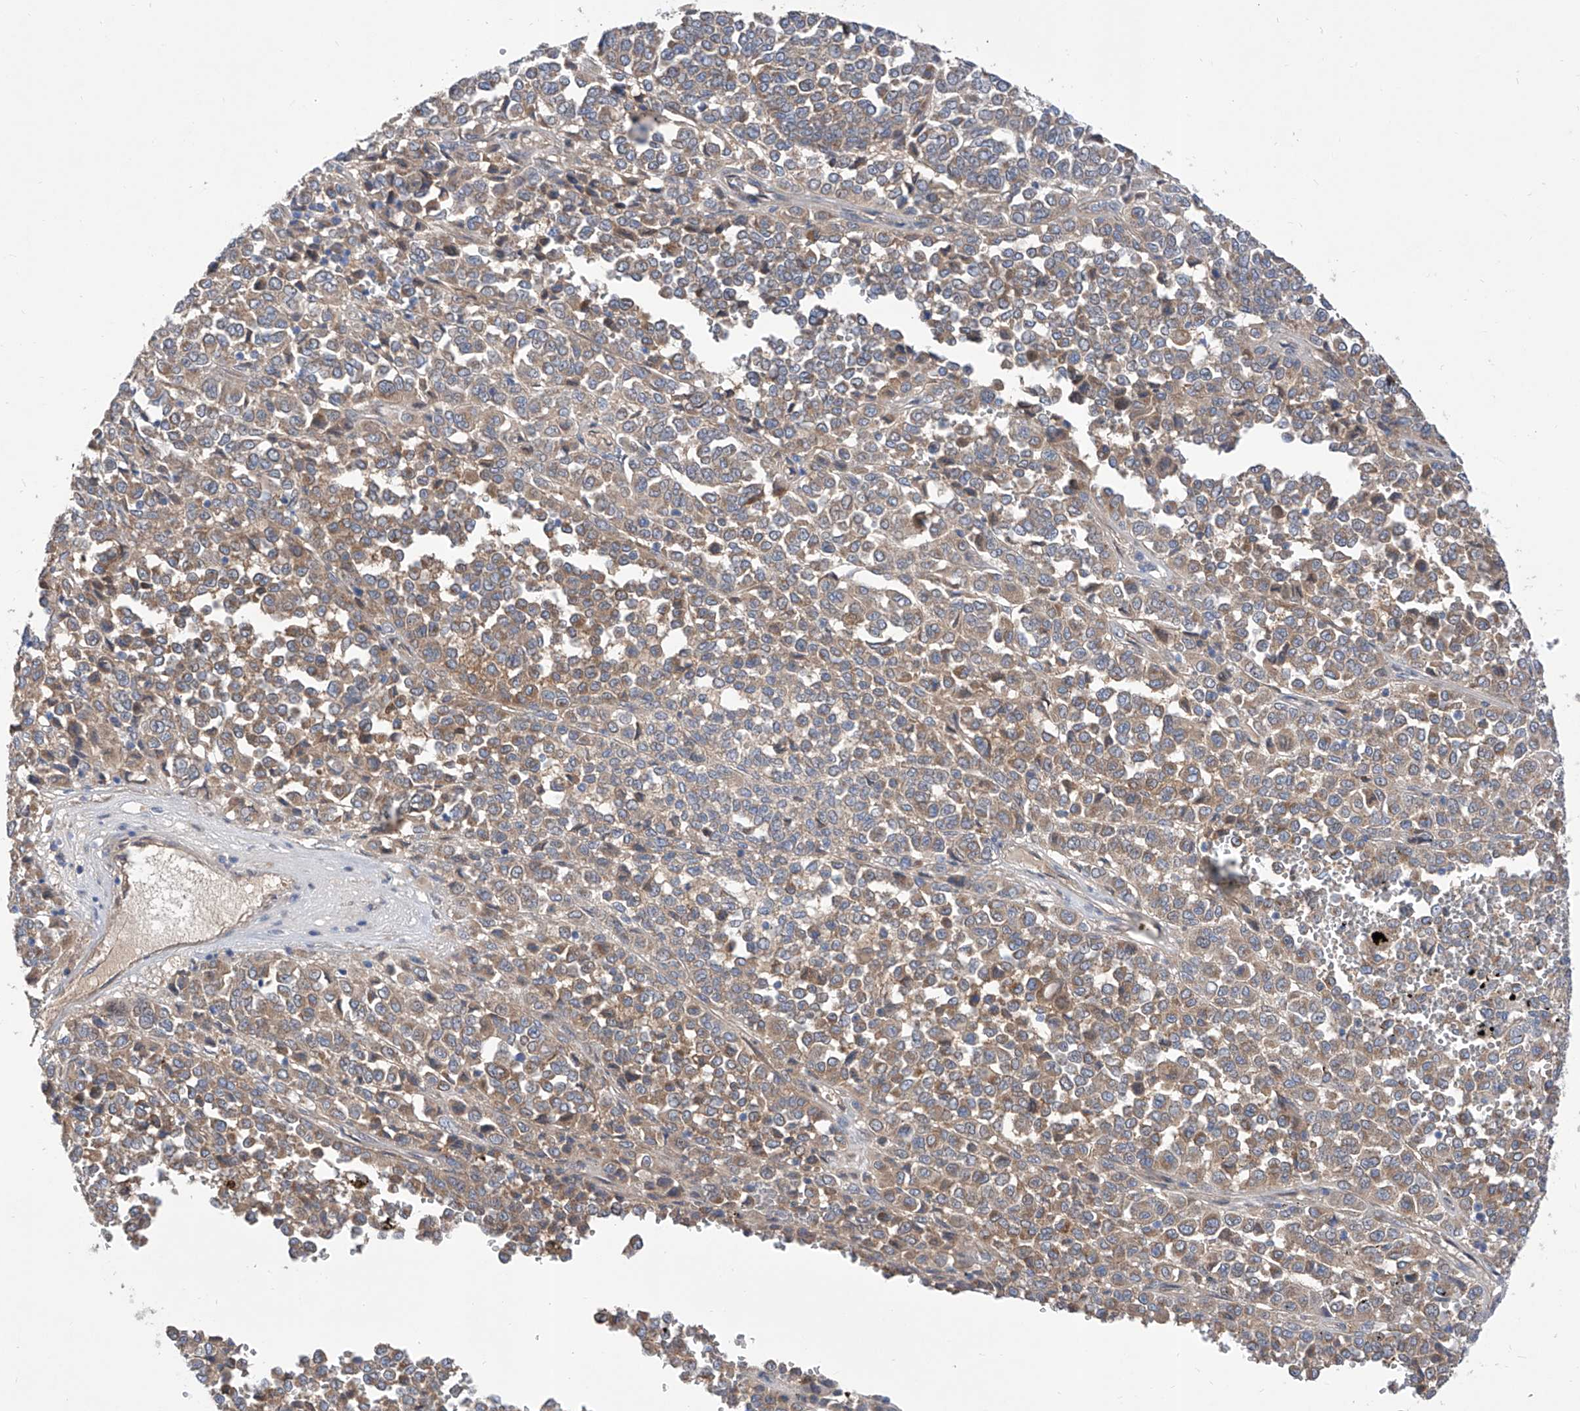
{"staining": {"intensity": "moderate", "quantity": ">75%", "location": "cytoplasmic/membranous"}, "tissue": "melanoma", "cell_type": "Tumor cells", "image_type": "cancer", "snomed": [{"axis": "morphology", "description": "Malignant melanoma, Metastatic site"}, {"axis": "topography", "description": "Pancreas"}], "caption": "A brown stain labels moderate cytoplasmic/membranous expression of a protein in malignant melanoma (metastatic site) tumor cells.", "gene": "SRBD1", "patient": {"sex": "female", "age": 30}}